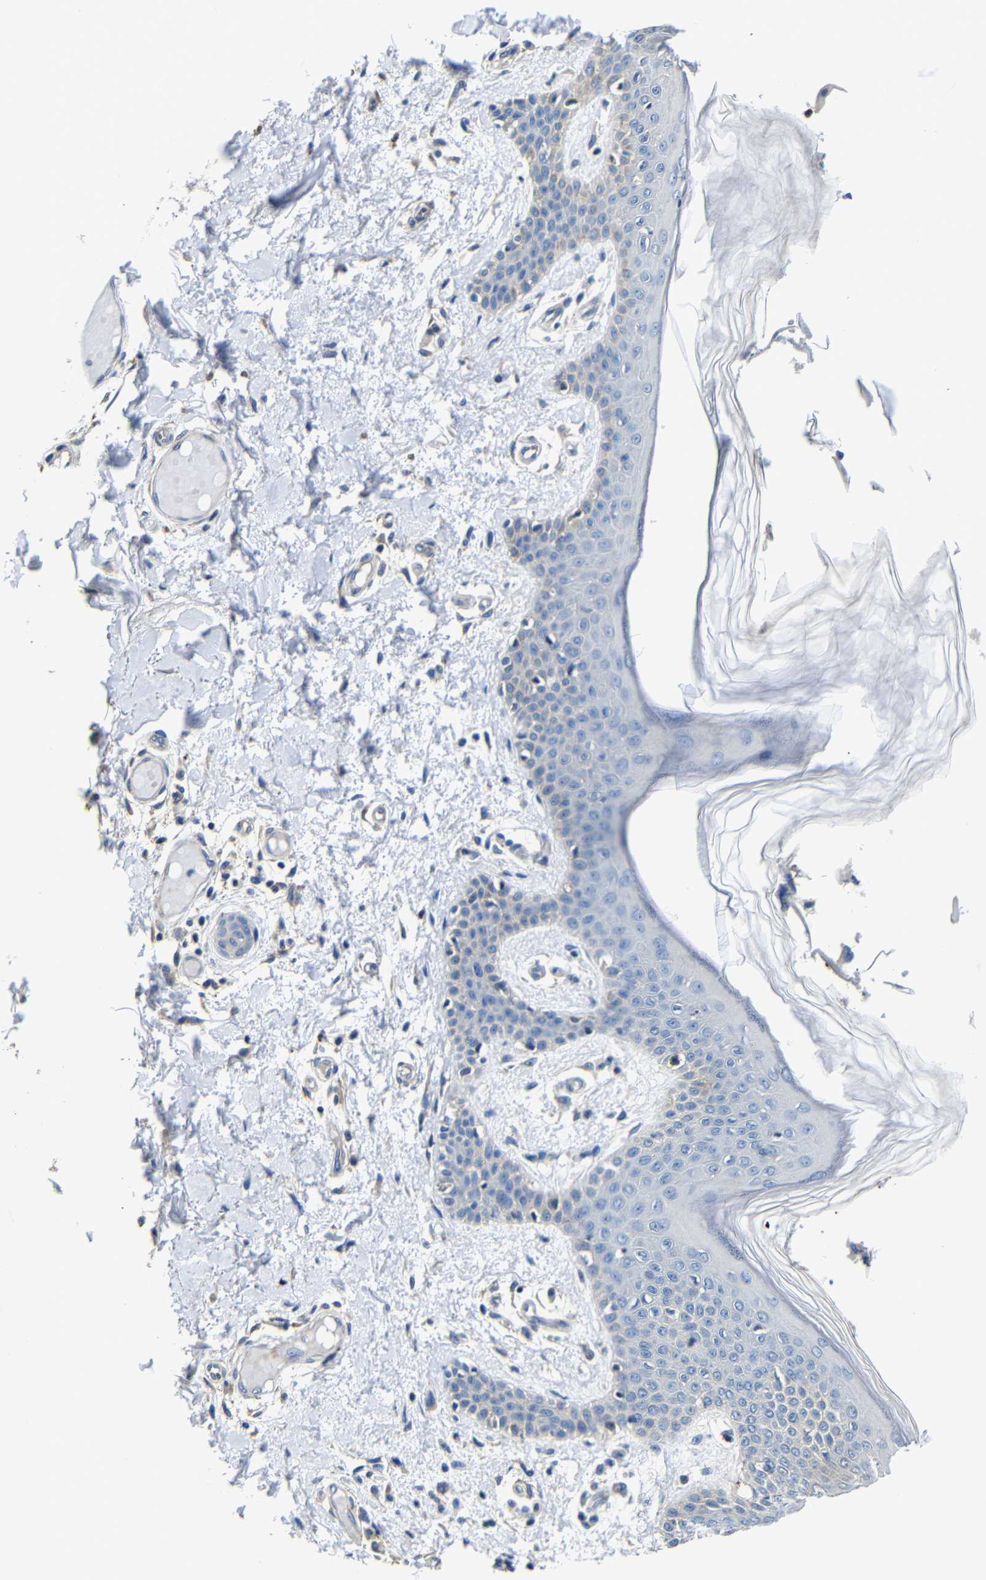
{"staining": {"intensity": "negative", "quantity": "none", "location": "none"}, "tissue": "skin", "cell_type": "Fibroblasts", "image_type": "normal", "snomed": [{"axis": "morphology", "description": "Normal tissue, NOS"}, {"axis": "topography", "description": "Skin"}], "caption": "Immunohistochemistry (IHC) of benign skin displays no positivity in fibroblasts.", "gene": "AFDN", "patient": {"sex": "male", "age": 53}}